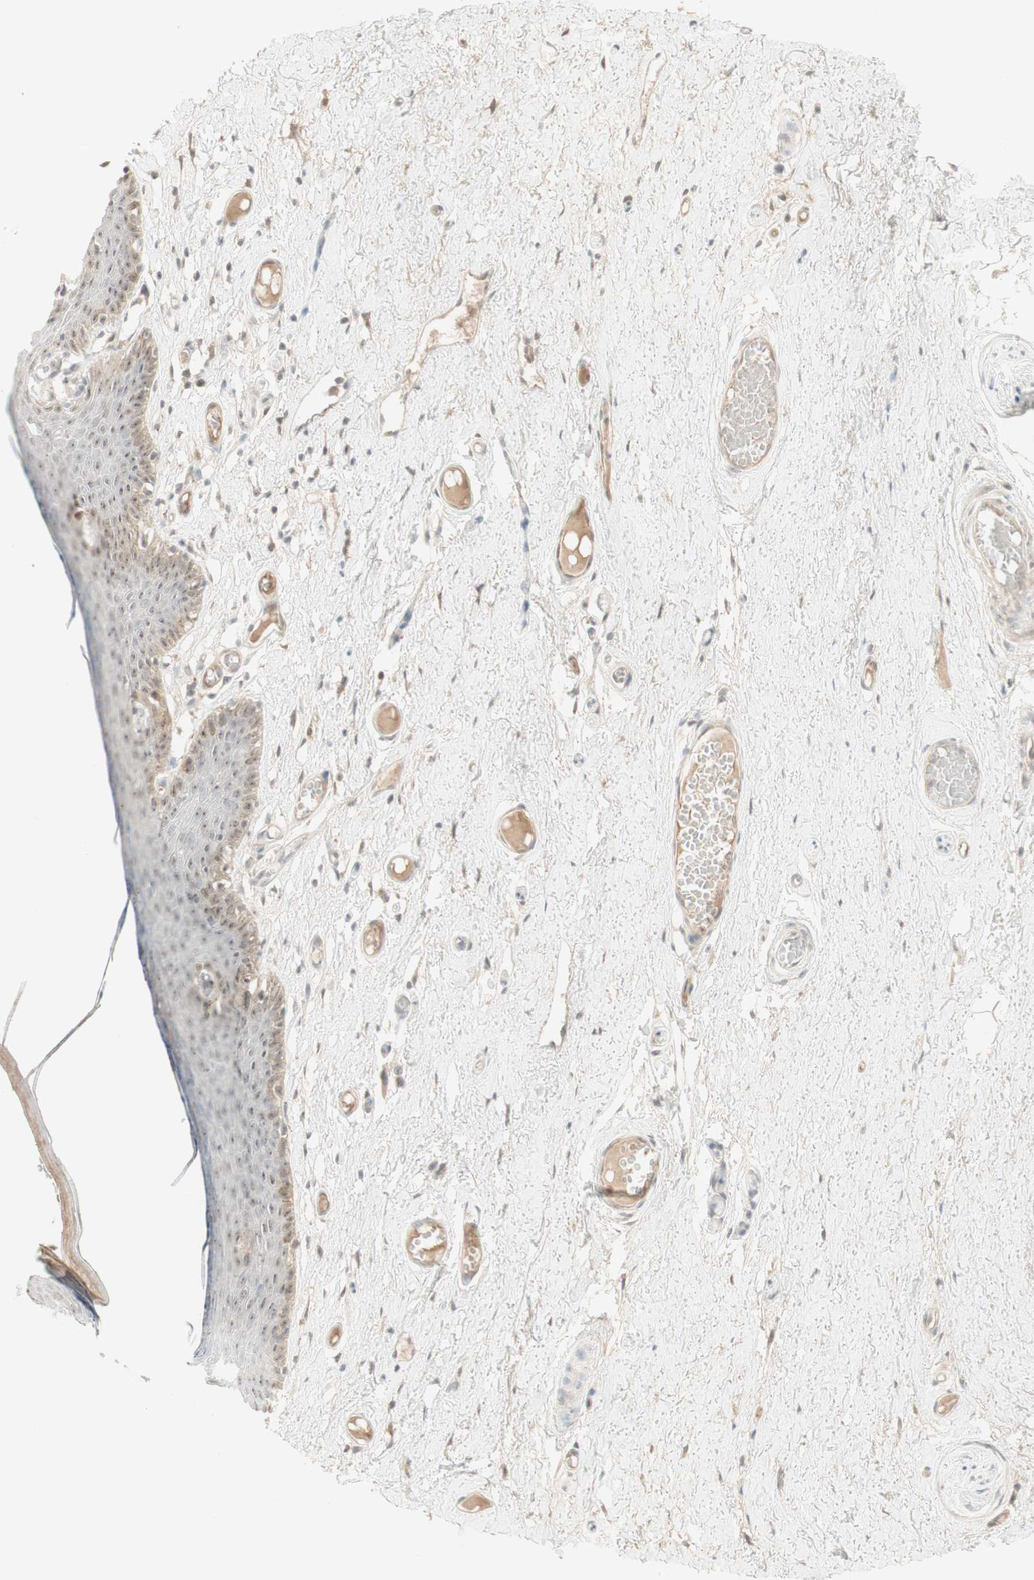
{"staining": {"intensity": "negative", "quantity": "none", "location": "none"}, "tissue": "skin", "cell_type": "Epidermal cells", "image_type": "normal", "snomed": [{"axis": "morphology", "description": "Normal tissue, NOS"}, {"axis": "topography", "description": "Adipose tissue"}, {"axis": "topography", "description": "Vascular tissue"}, {"axis": "topography", "description": "Anal"}, {"axis": "topography", "description": "Peripheral nerve tissue"}], "caption": "IHC image of unremarkable human skin stained for a protein (brown), which displays no expression in epidermal cells.", "gene": "PLCD4", "patient": {"sex": "female", "age": 54}}